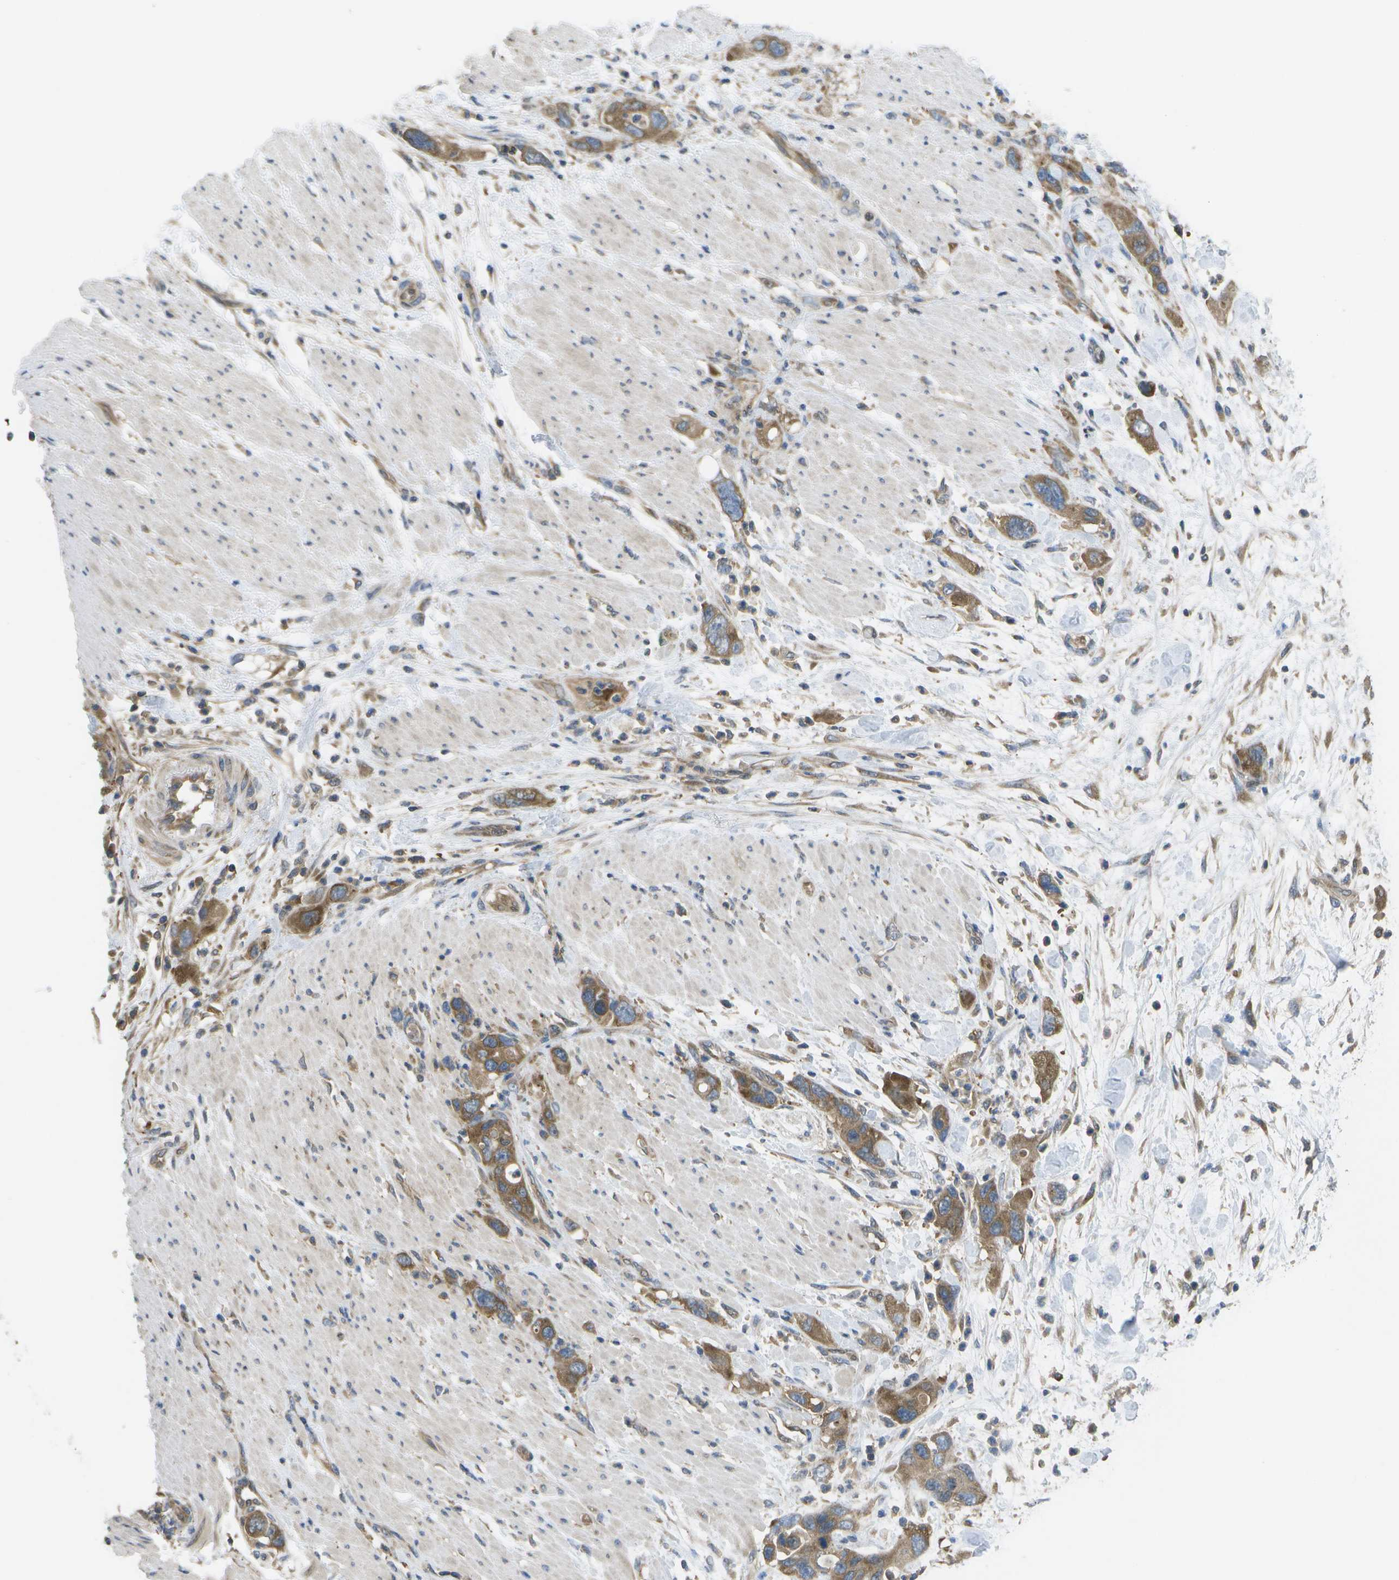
{"staining": {"intensity": "moderate", "quantity": ">75%", "location": "cytoplasmic/membranous"}, "tissue": "pancreatic cancer", "cell_type": "Tumor cells", "image_type": "cancer", "snomed": [{"axis": "morphology", "description": "Normal tissue, NOS"}, {"axis": "morphology", "description": "Adenocarcinoma, NOS"}, {"axis": "topography", "description": "Pancreas"}], "caption": "IHC photomicrograph of neoplastic tissue: pancreatic cancer (adenocarcinoma) stained using IHC reveals medium levels of moderate protein expression localized specifically in the cytoplasmic/membranous of tumor cells, appearing as a cytoplasmic/membranous brown color.", "gene": "DPM3", "patient": {"sex": "female", "age": 71}}